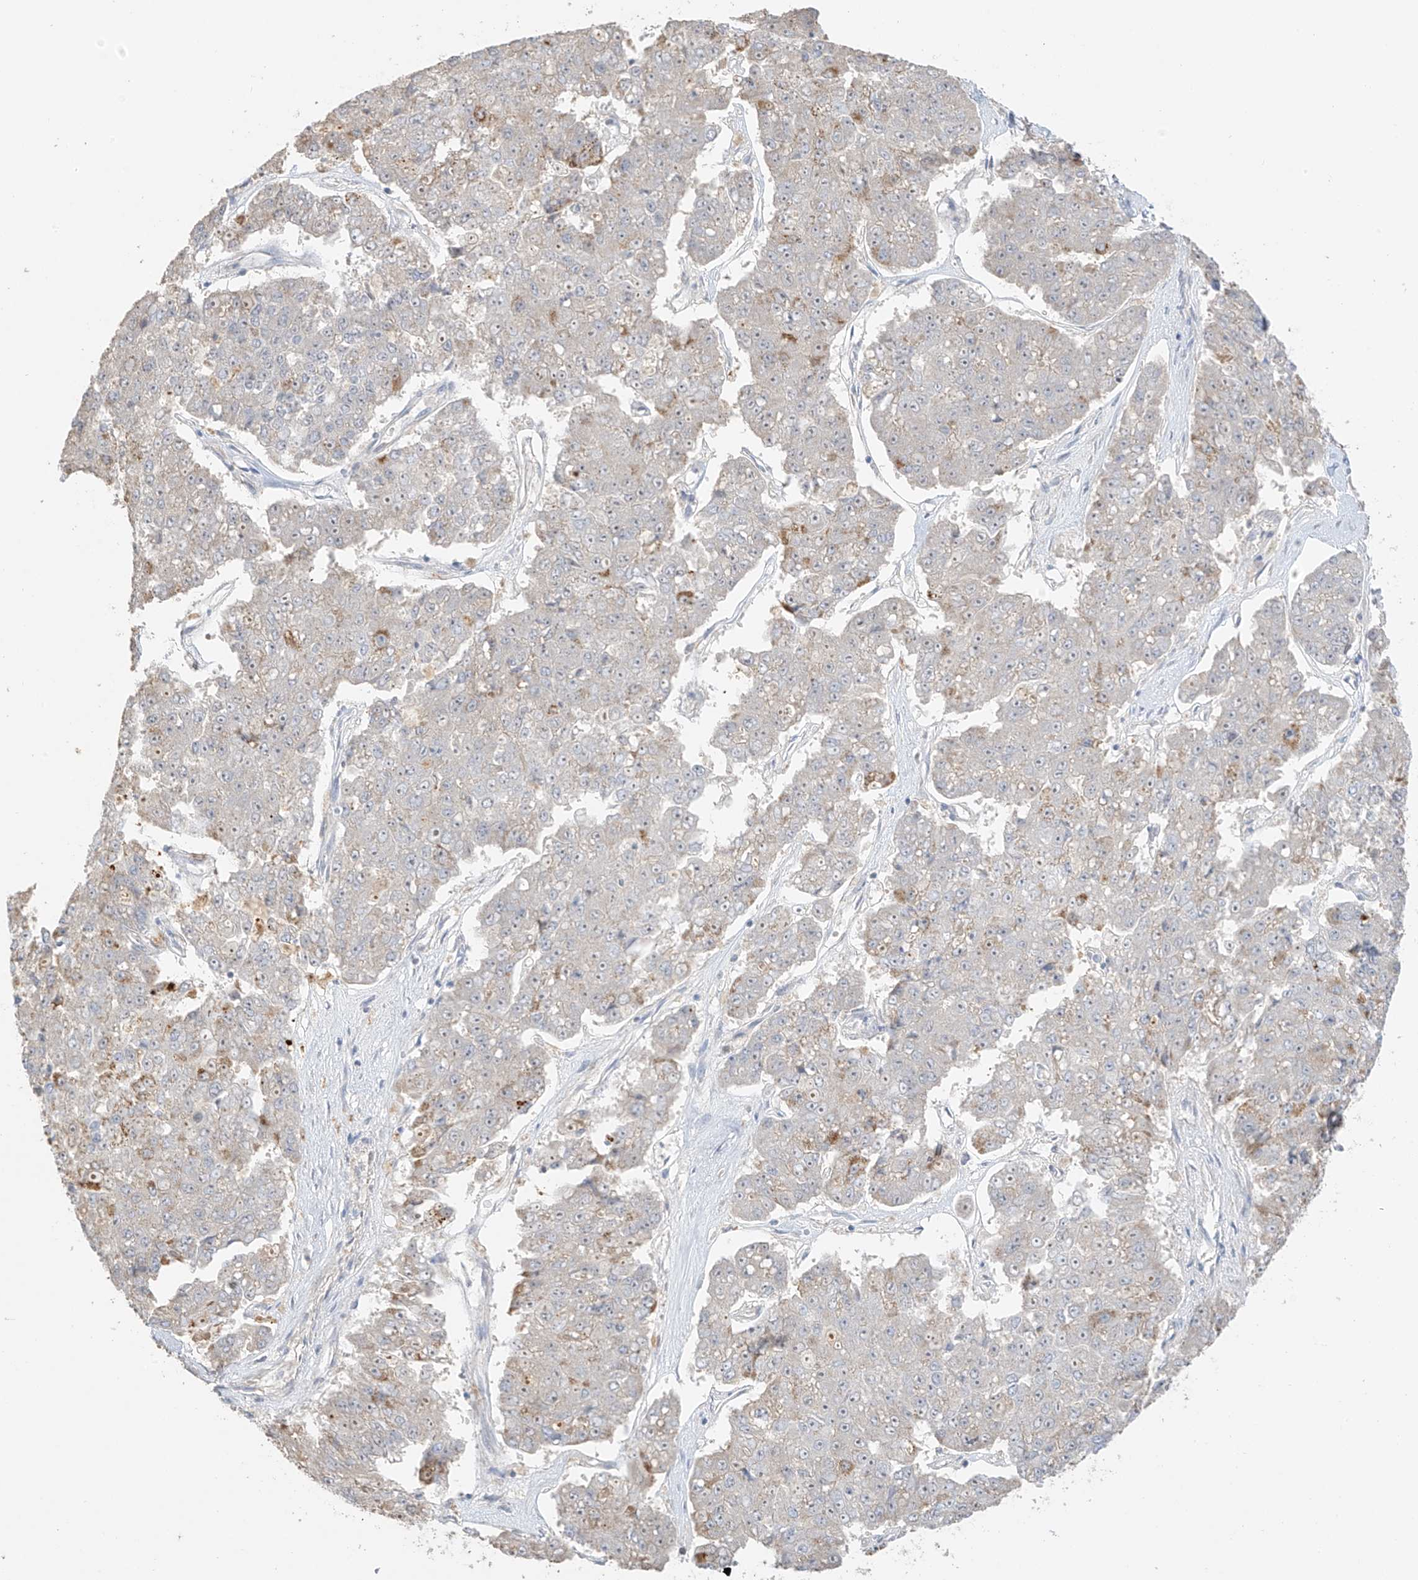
{"staining": {"intensity": "moderate", "quantity": "<25%", "location": "cytoplasmic/membranous"}, "tissue": "pancreatic cancer", "cell_type": "Tumor cells", "image_type": "cancer", "snomed": [{"axis": "morphology", "description": "Adenocarcinoma, NOS"}, {"axis": "topography", "description": "Pancreas"}], "caption": "Immunohistochemistry (IHC) (DAB (3,3'-diaminobenzidine)) staining of pancreatic cancer shows moderate cytoplasmic/membranous protein staining in approximately <25% of tumor cells. Using DAB (3,3'-diaminobenzidine) (brown) and hematoxylin (blue) stains, captured at high magnification using brightfield microscopy.", "gene": "ZBTB41", "patient": {"sex": "male", "age": 50}}